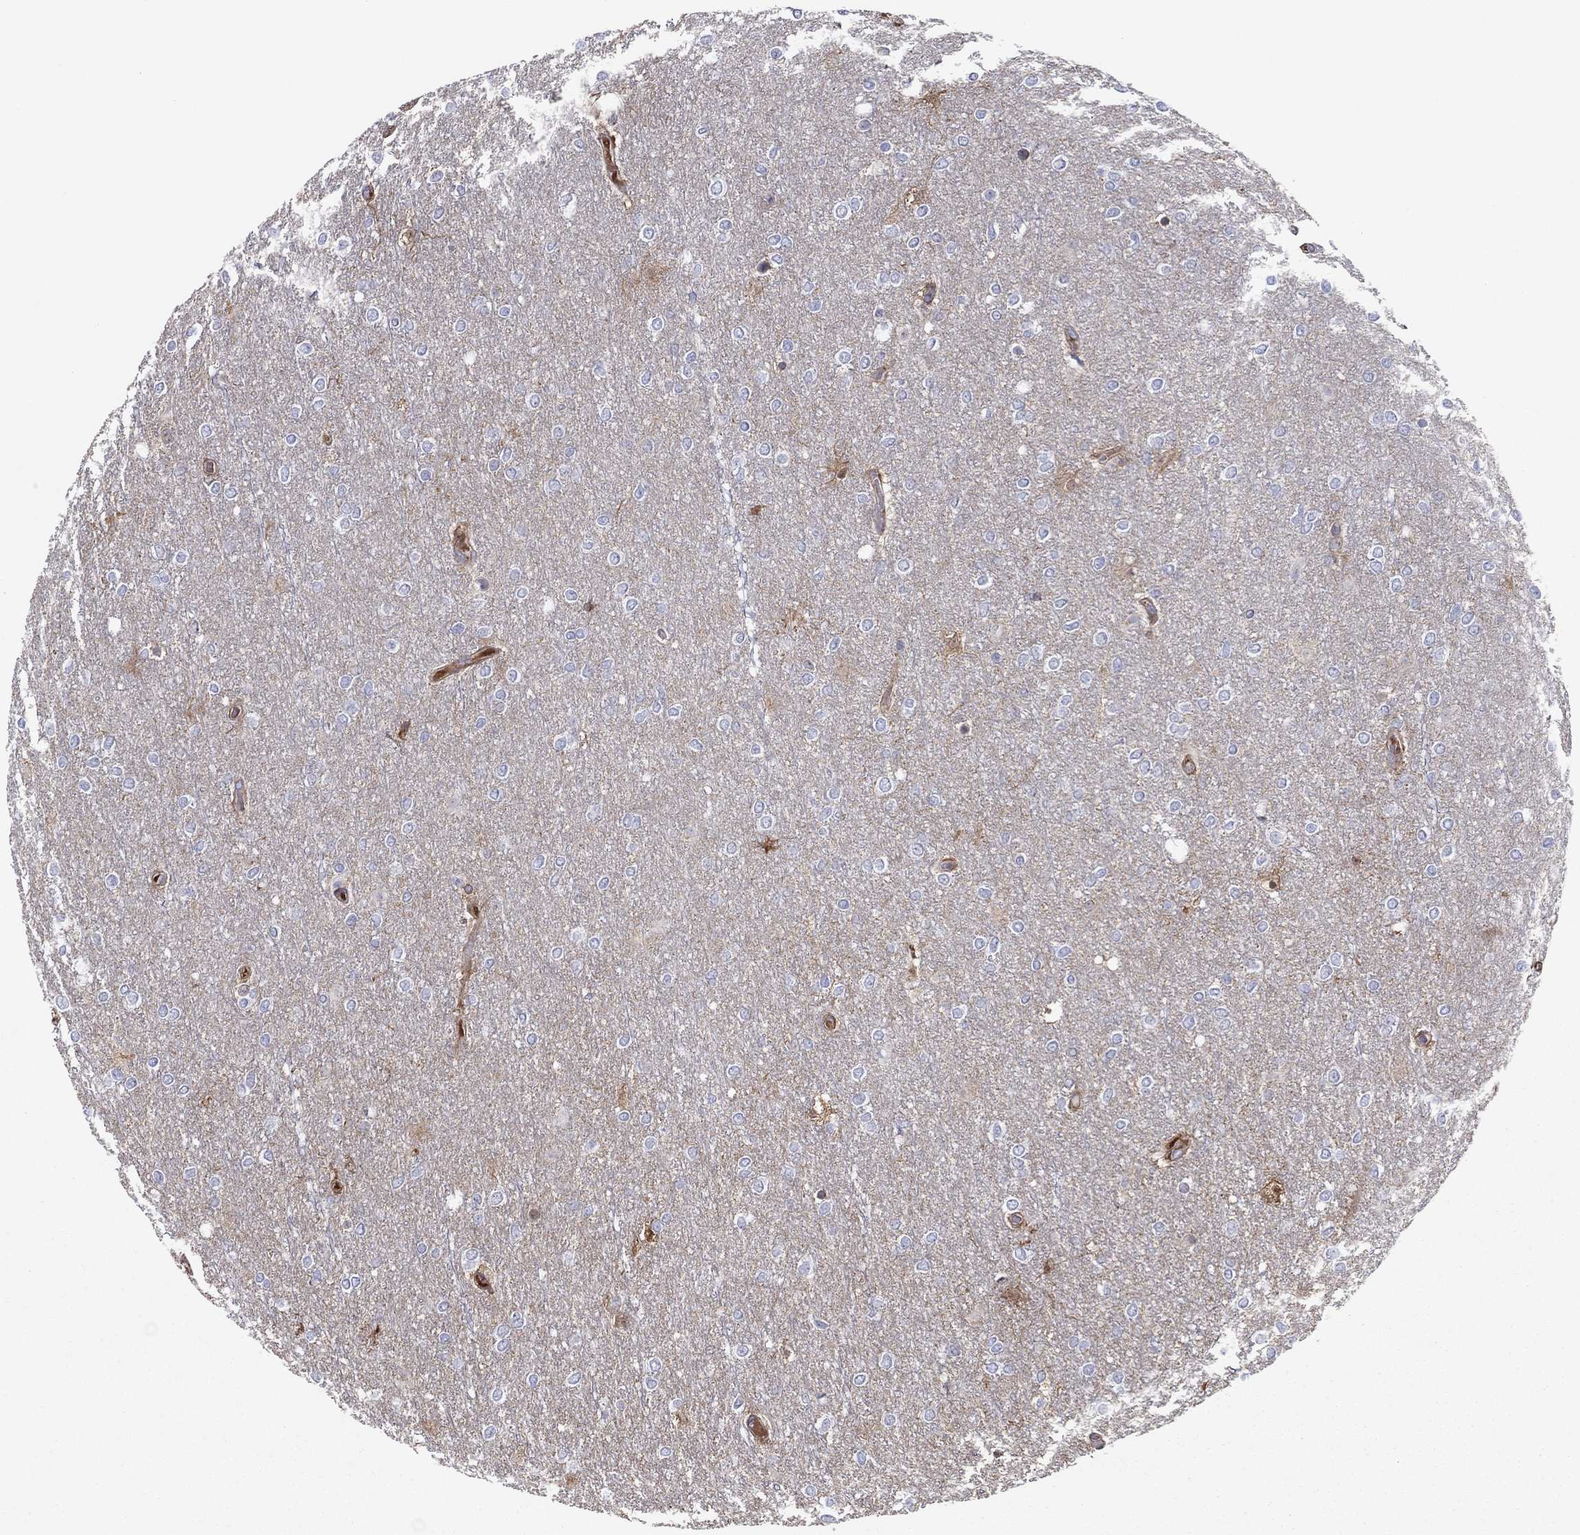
{"staining": {"intensity": "negative", "quantity": "none", "location": "none"}, "tissue": "glioma", "cell_type": "Tumor cells", "image_type": "cancer", "snomed": [{"axis": "morphology", "description": "Glioma, malignant, High grade"}, {"axis": "topography", "description": "Brain"}], "caption": "Human glioma stained for a protein using immunohistochemistry exhibits no expression in tumor cells.", "gene": "HPX", "patient": {"sex": "female", "age": 61}}